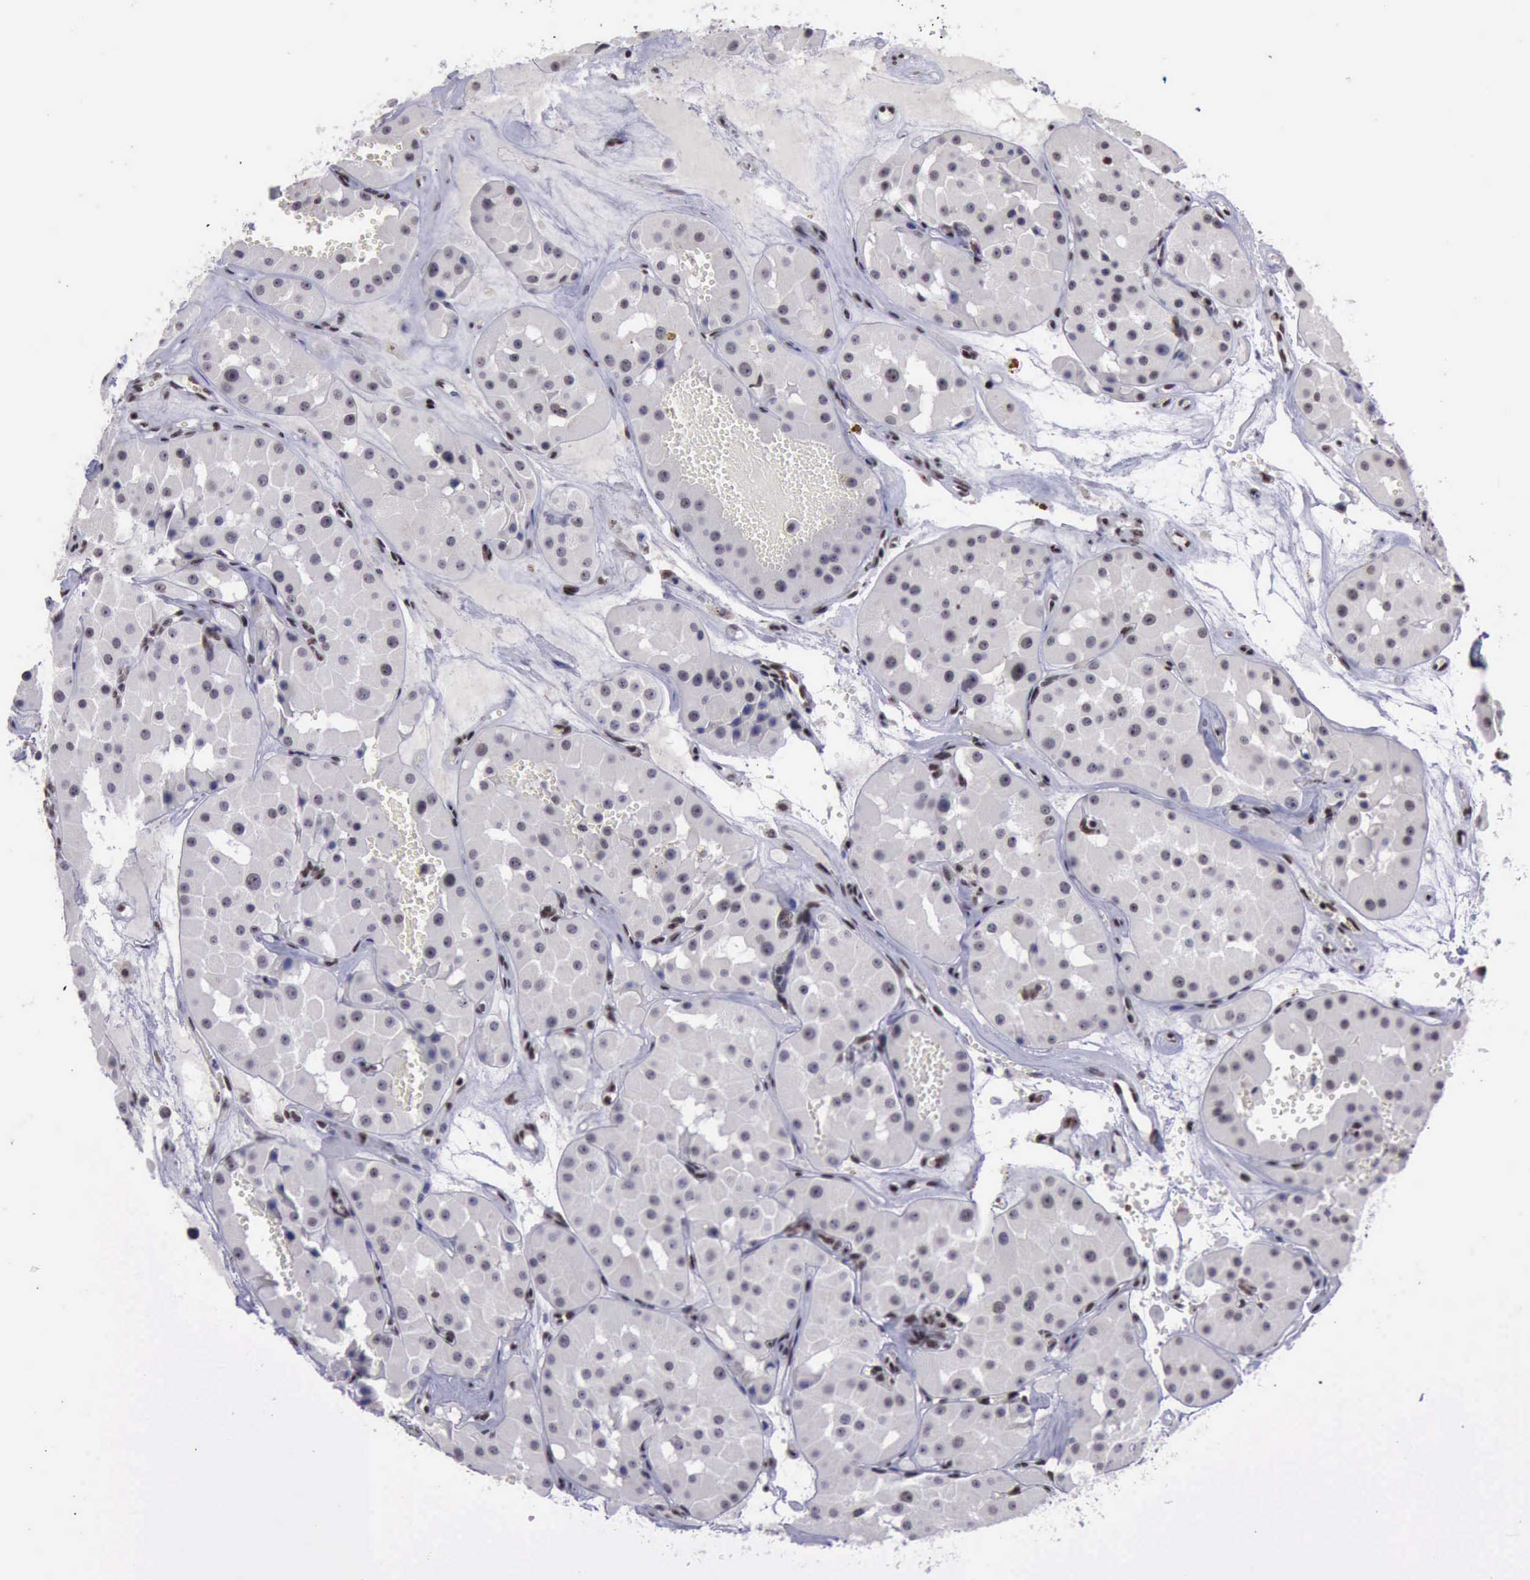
{"staining": {"intensity": "weak", "quantity": "25%-75%", "location": "nuclear"}, "tissue": "renal cancer", "cell_type": "Tumor cells", "image_type": "cancer", "snomed": [{"axis": "morphology", "description": "Adenocarcinoma, uncertain malignant potential"}, {"axis": "topography", "description": "Kidney"}], "caption": "Protein analysis of renal adenocarcinoma,  uncertain malignant potential tissue shows weak nuclear expression in approximately 25%-75% of tumor cells.", "gene": "YY1", "patient": {"sex": "male", "age": 63}}